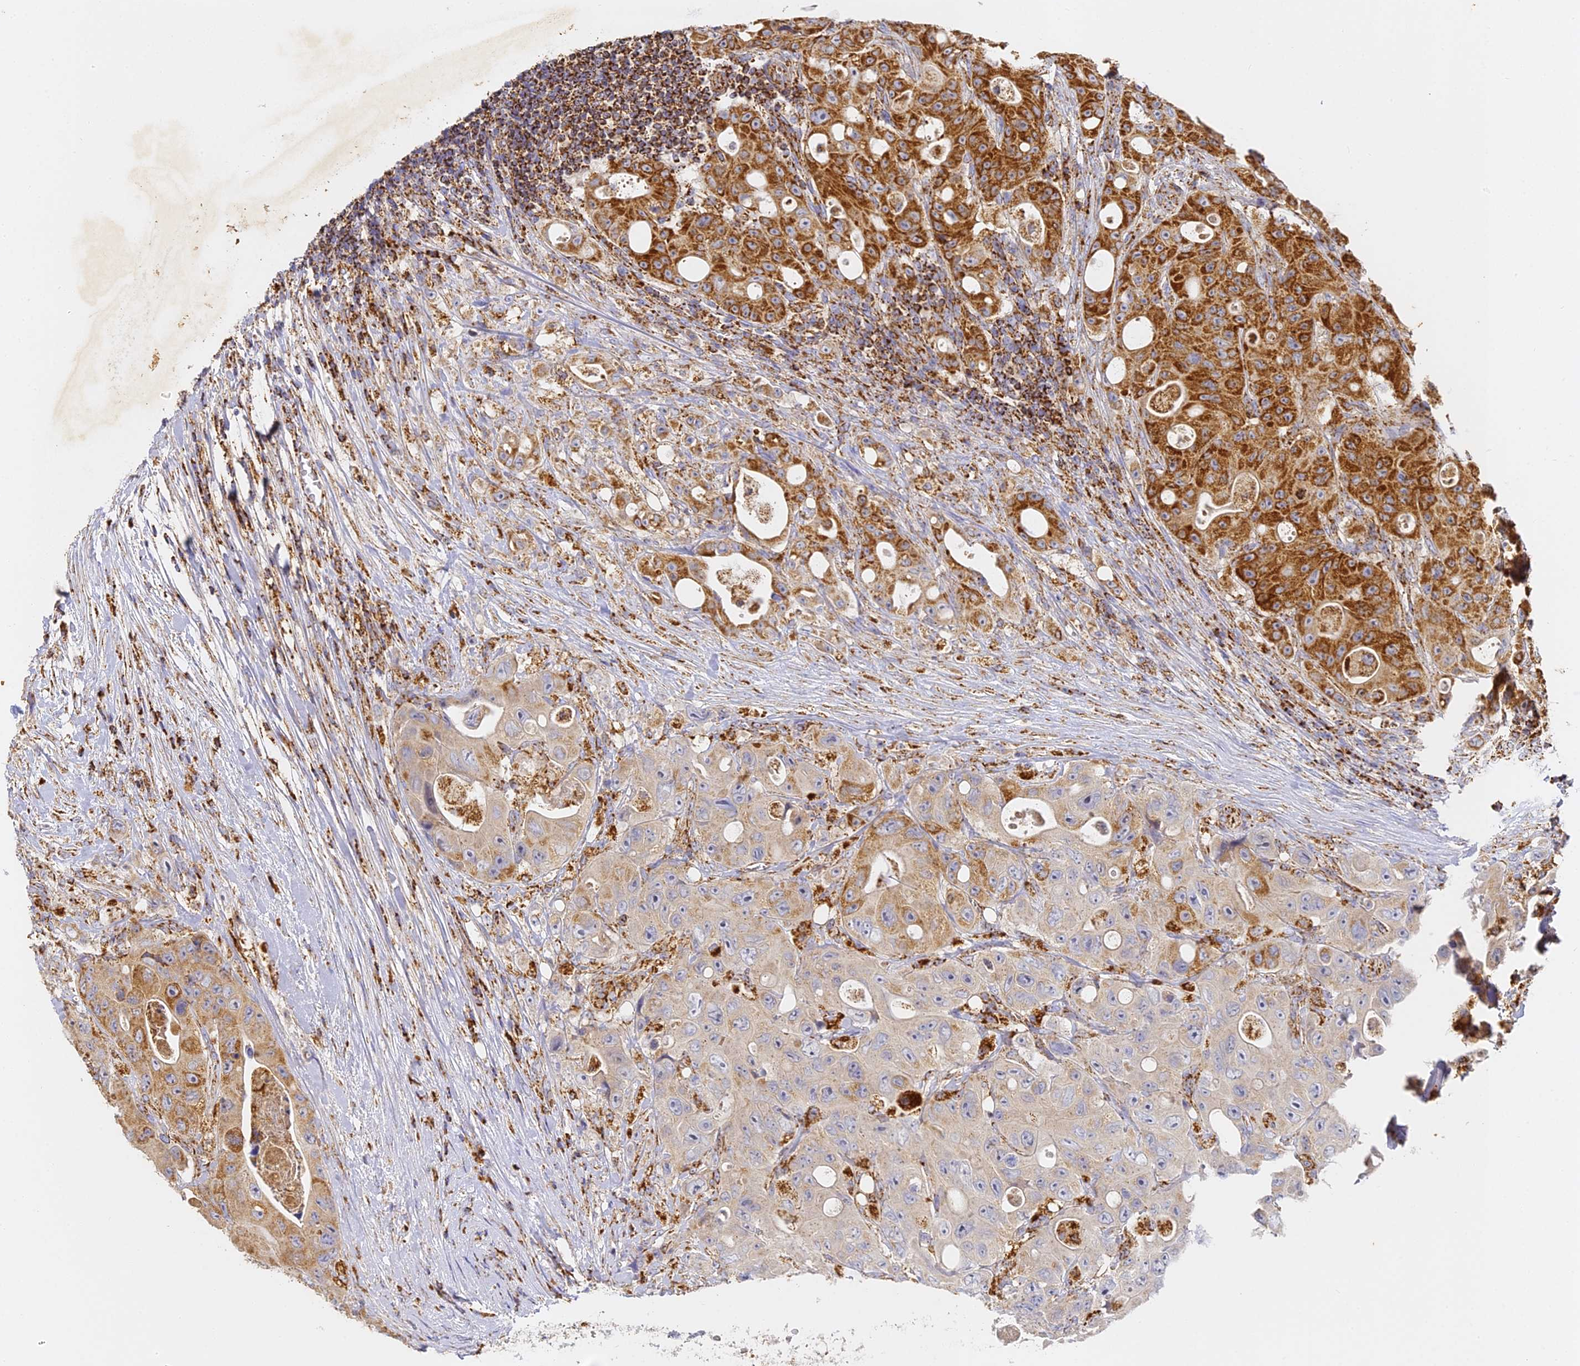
{"staining": {"intensity": "strong", "quantity": "25%-75%", "location": "cytoplasmic/membranous"}, "tissue": "colorectal cancer", "cell_type": "Tumor cells", "image_type": "cancer", "snomed": [{"axis": "morphology", "description": "Adenocarcinoma, NOS"}, {"axis": "topography", "description": "Colon"}], "caption": "Immunohistochemistry of human colorectal cancer reveals high levels of strong cytoplasmic/membranous positivity in about 25%-75% of tumor cells.", "gene": "DONSON", "patient": {"sex": "female", "age": 46}}